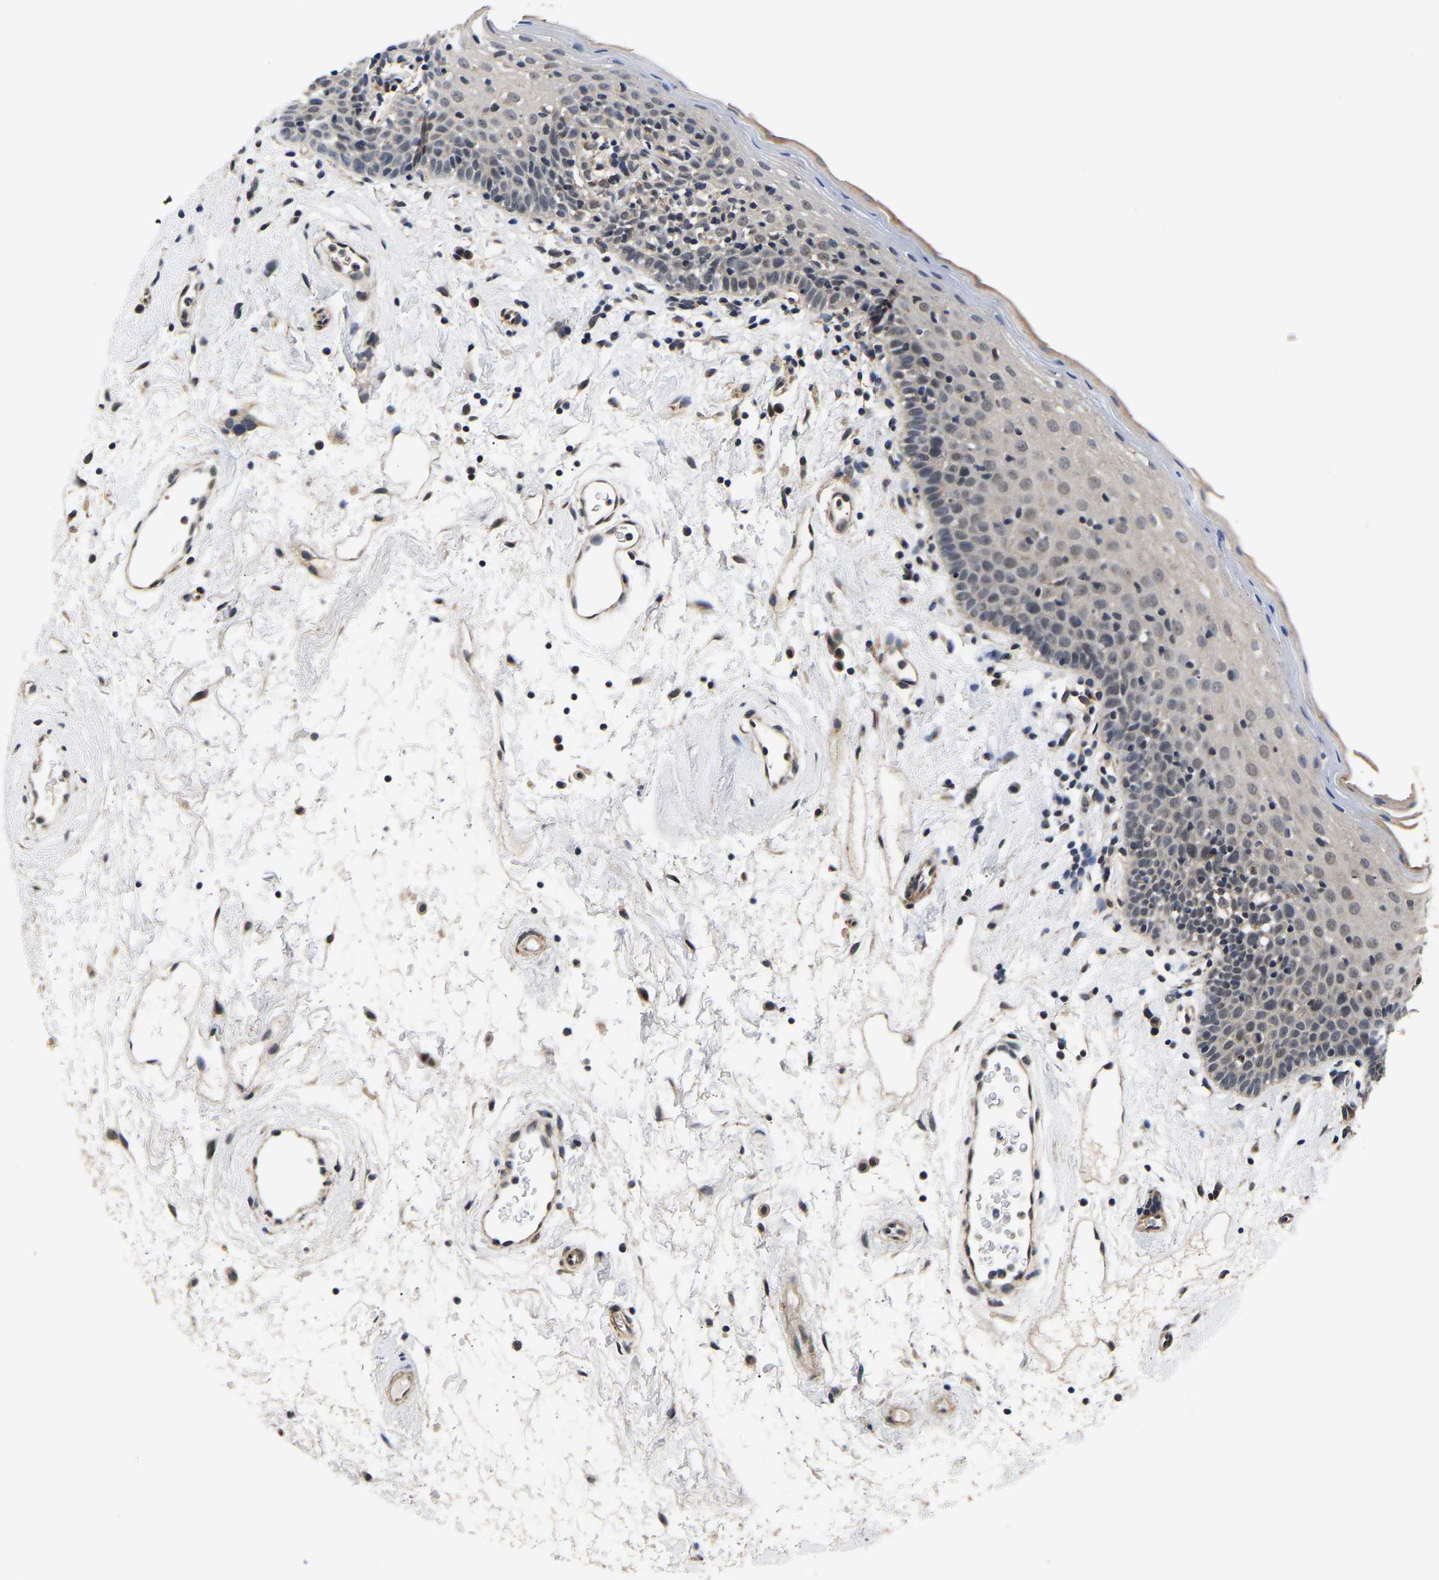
{"staining": {"intensity": "weak", "quantity": "<25%", "location": "cytoplasmic/membranous"}, "tissue": "oral mucosa", "cell_type": "Squamous epithelial cells", "image_type": "normal", "snomed": [{"axis": "morphology", "description": "Normal tissue, NOS"}, {"axis": "topography", "description": "Oral tissue"}], "caption": "Immunohistochemistry (IHC) of unremarkable human oral mucosa demonstrates no expression in squamous epithelial cells. (Brightfield microscopy of DAB (3,3'-diaminobenzidine) immunohistochemistry at high magnification).", "gene": "METTL16", "patient": {"sex": "male", "age": 66}}